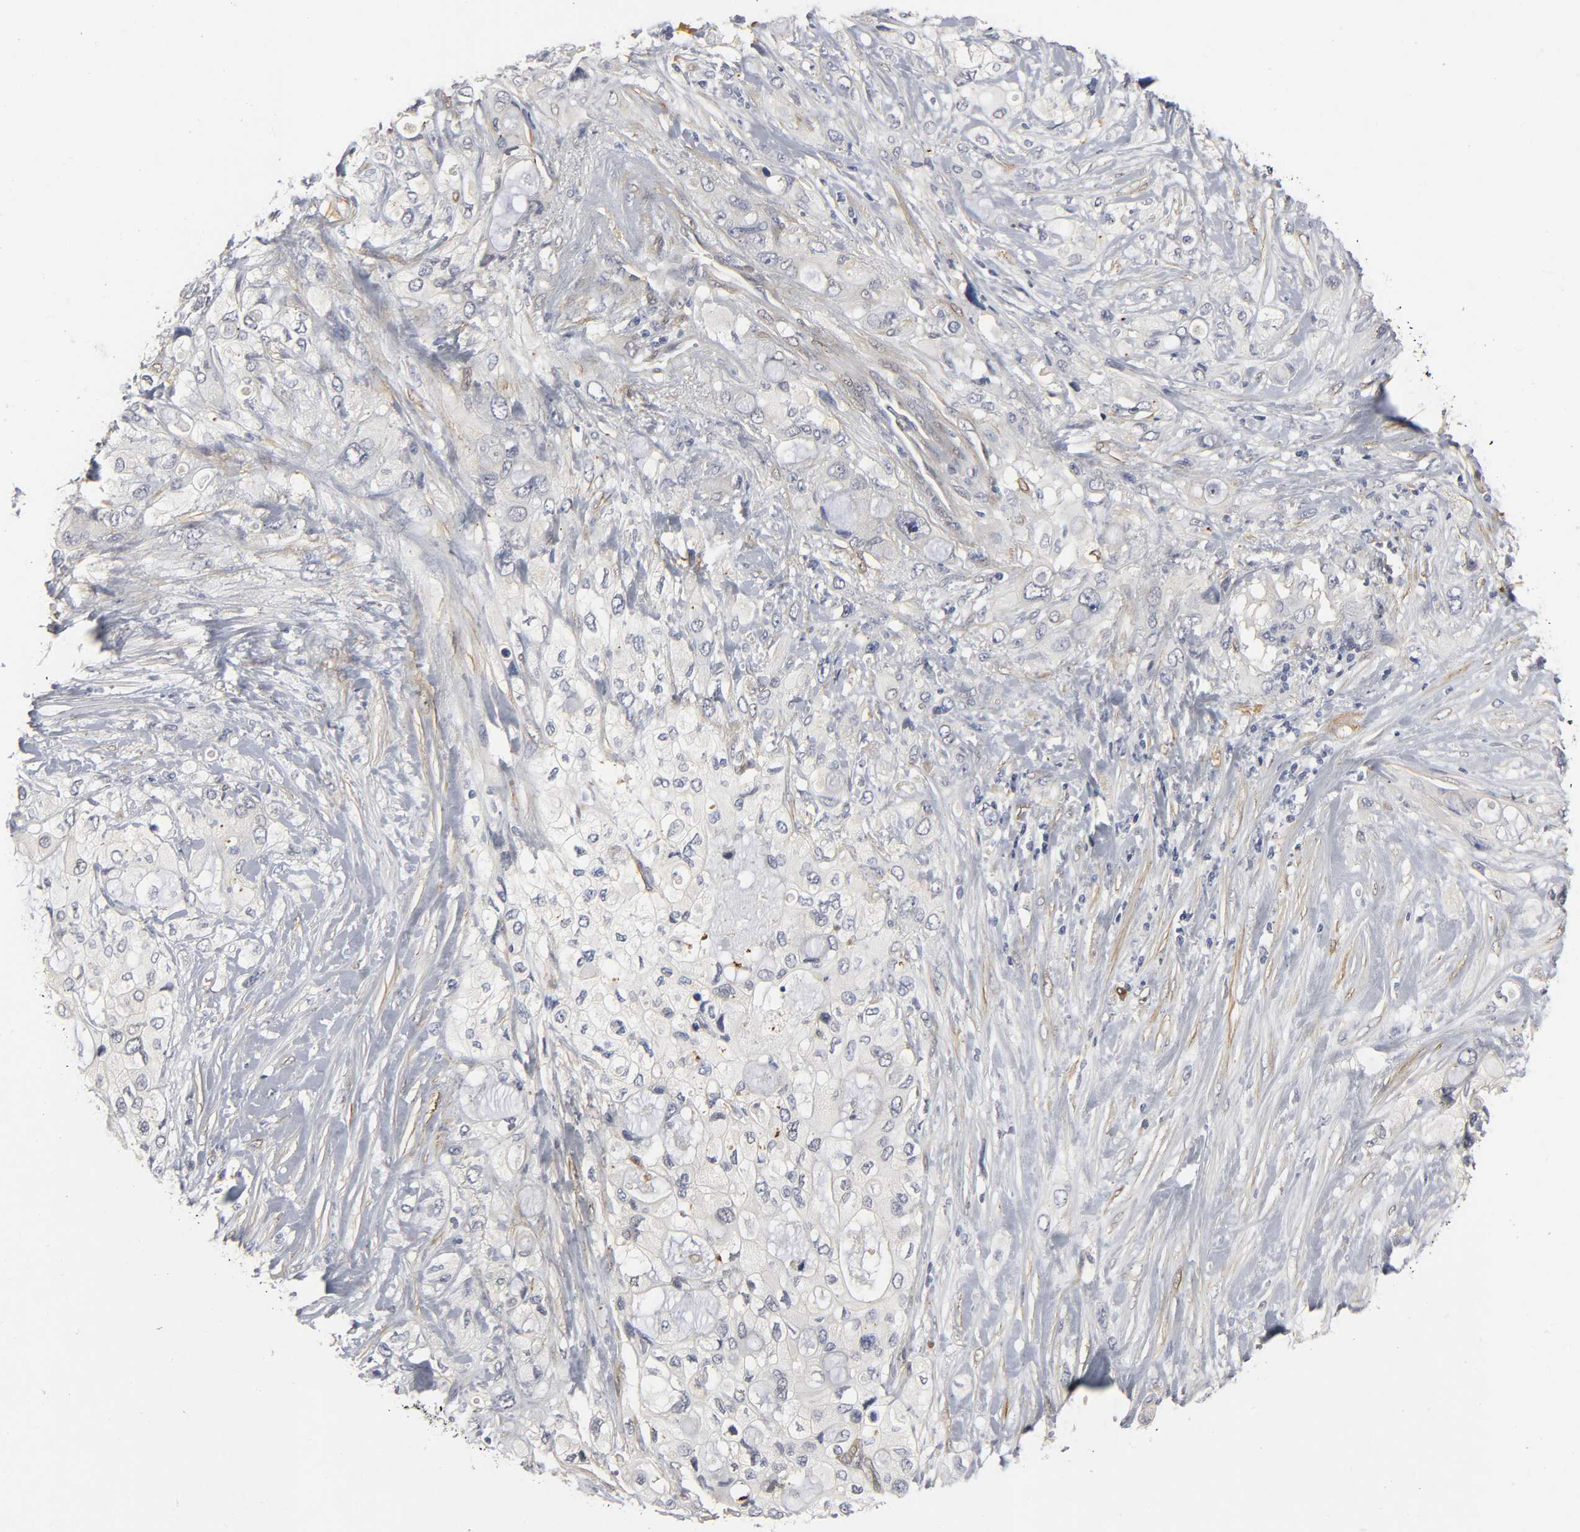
{"staining": {"intensity": "negative", "quantity": "none", "location": "none"}, "tissue": "pancreatic cancer", "cell_type": "Tumor cells", "image_type": "cancer", "snomed": [{"axis": "morphology", "description": "Adenocarcinoma, NOS"}, {"axis": "topography", "description": "Pancreas"}], "caption": "Immunohistochemistry photomicrograph of pancreatic cancer stained for a protein (brown), which displays no expression in tumor cells.", "gene": "PDLIM3", "patient": {"sex": "female", "age": 59}}